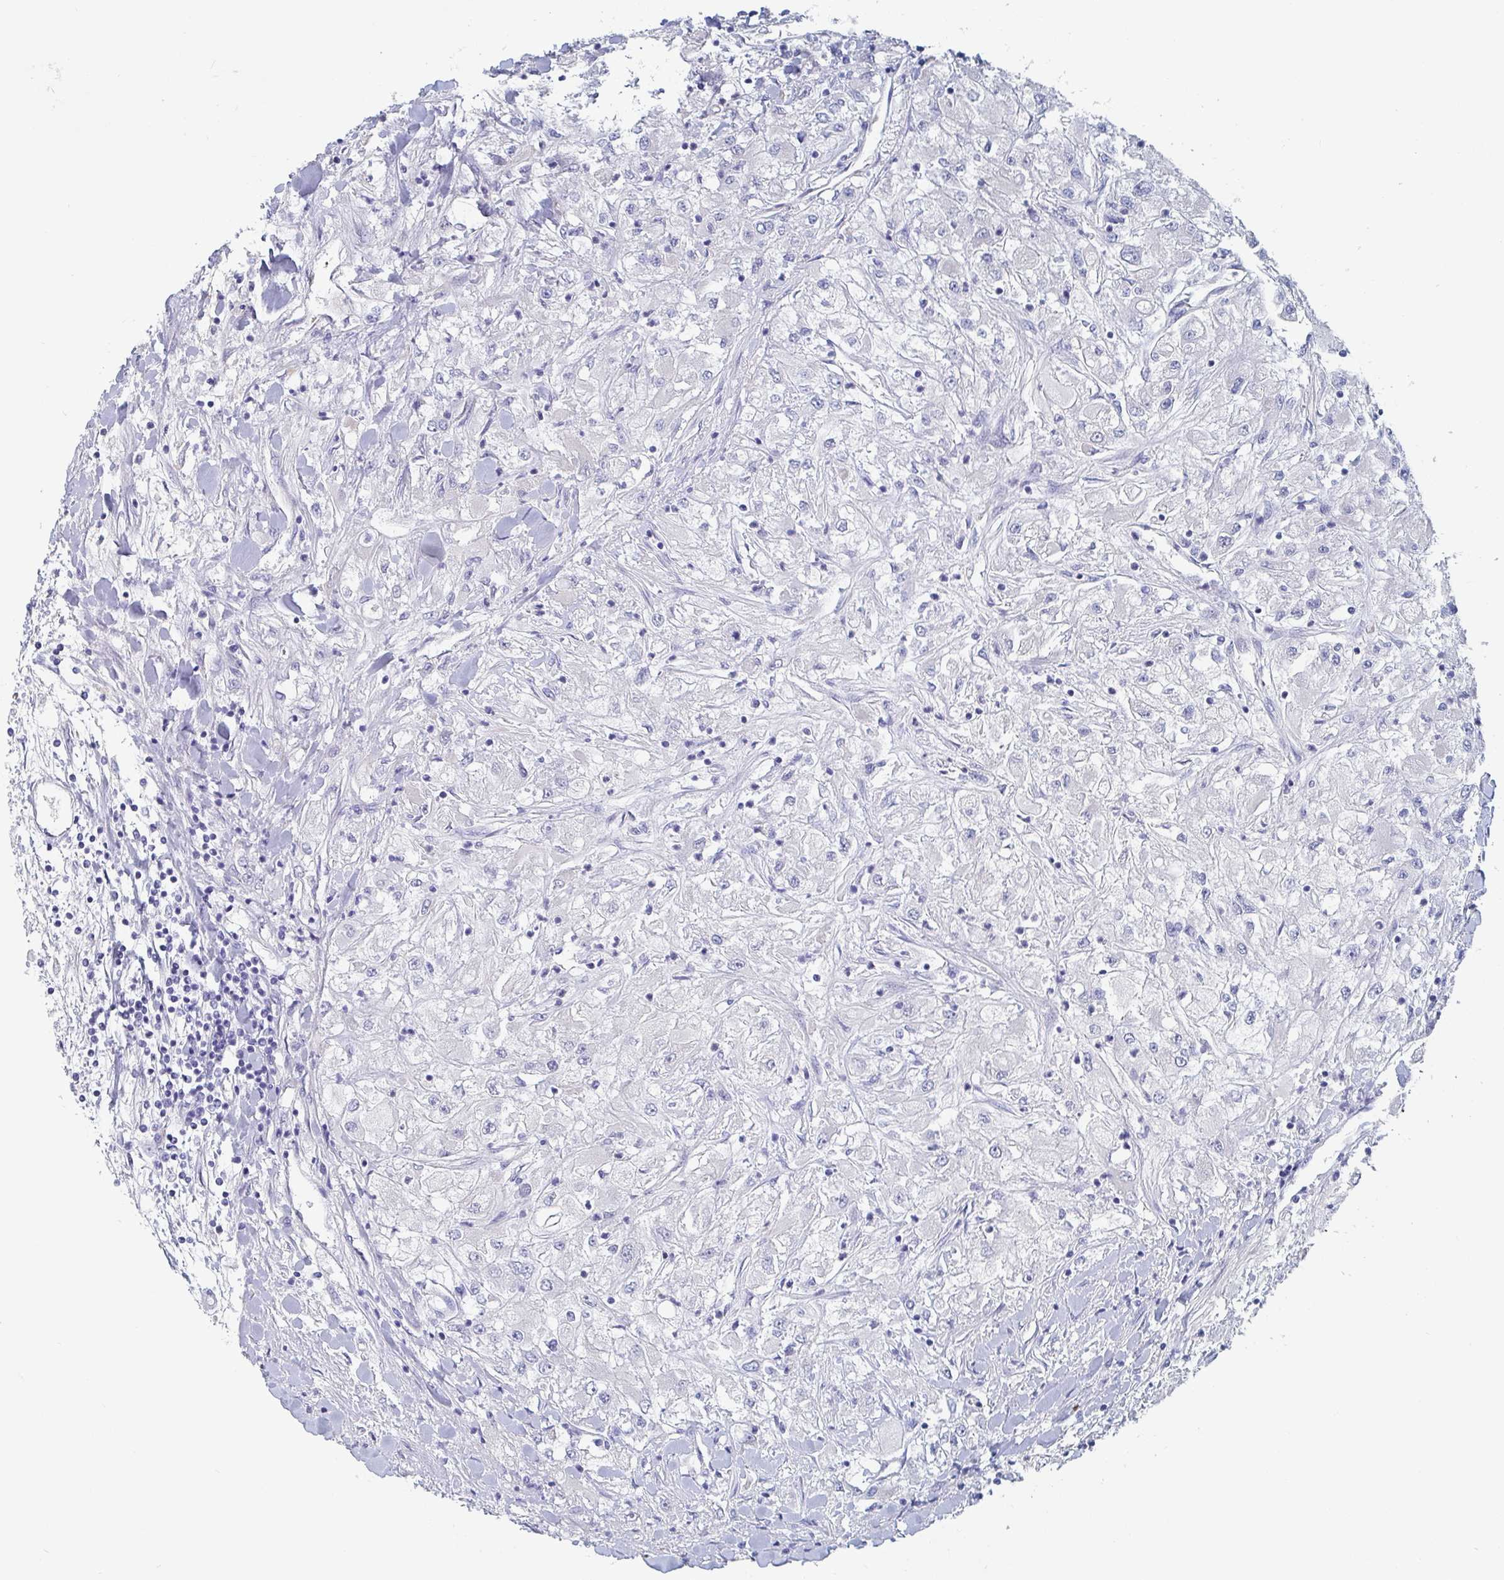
{"staining": {"intensity": "negative", "quantity": "none", "location": "none"}, "tissue": "renal cancer", "cell_type": "Tumor cells", "image_type": "cancer", "snomed": [{"axis": "morphology", "description": "Adenocarcinoma, NOS"}, {"axis": "topography", "description": "Kidney"}], "caption": "There is no significant expression in tumor cells of renal adenocarcinoma.", "gene": "NT5C3B", "patient": {"sex": "male", "age": 80}}